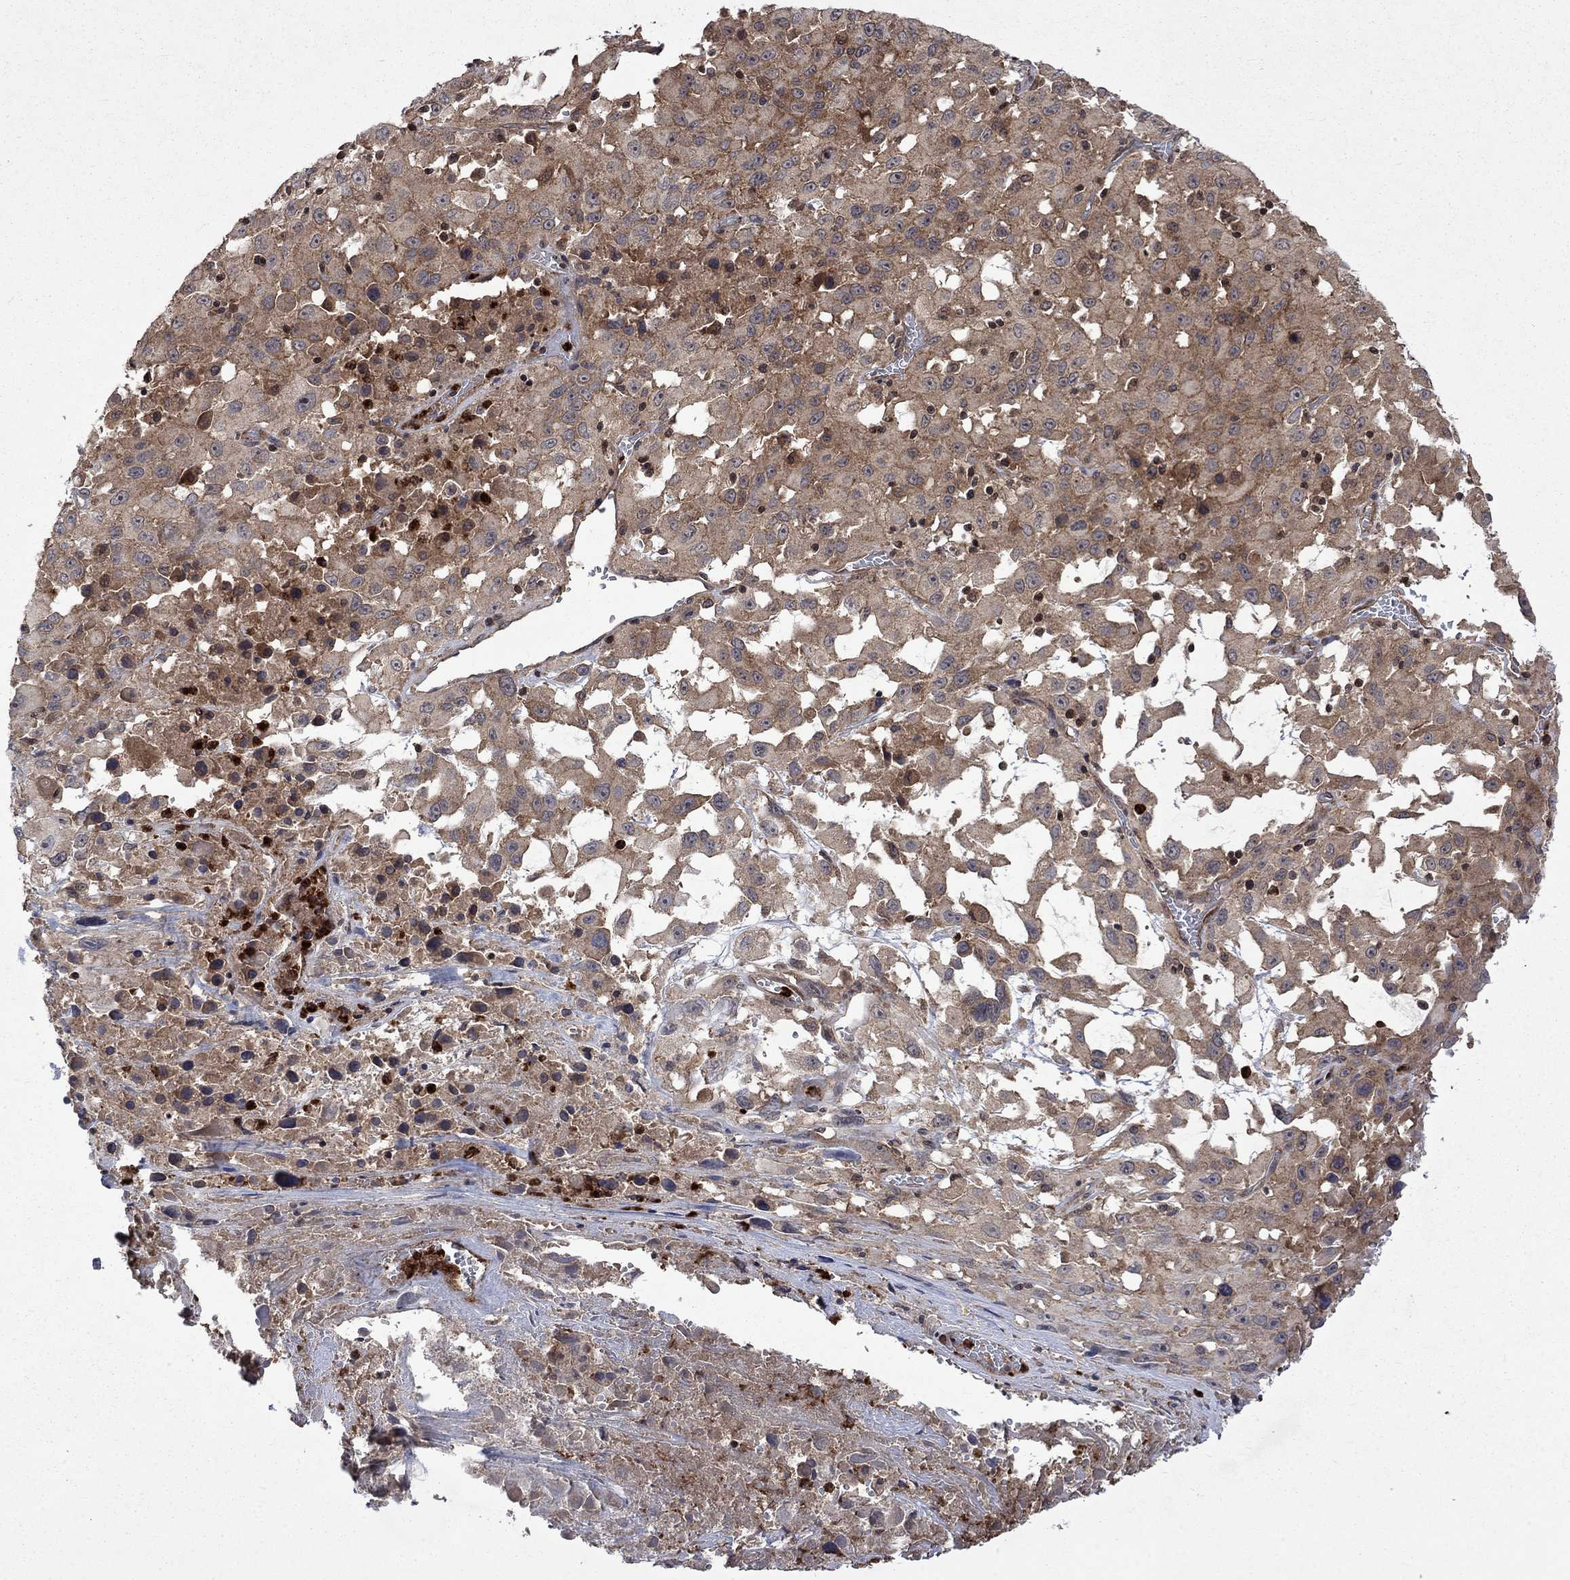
{"staining": {"intensity": "moderate", "quantity": "25%-75%", "location": "cytoplasmic/membranous"}, "tissue": "melanoma", "cell_type": "Tumor cells", "image_type": "cancer", "snomed": [{"axis": "morphology", "description": "Malignant melanoma, Metastatic site"}, {"axis": "topography", "description": "Lymph node"}], "caption": "Immunohistochemical staining of malignant melanoma (metastatic site) reveals medium levels of moderate cytoplasmic/membranous expression in about 25%-75% of tumor cells. The staining is performed using DAB (3,3'-diaminobenzidine) brown chromogen to label protein expression. The nuclei are counter-stained blue using hematoxylin.", "gene": "TMEM33", "patient": {"sex": "male", "age": 50}}